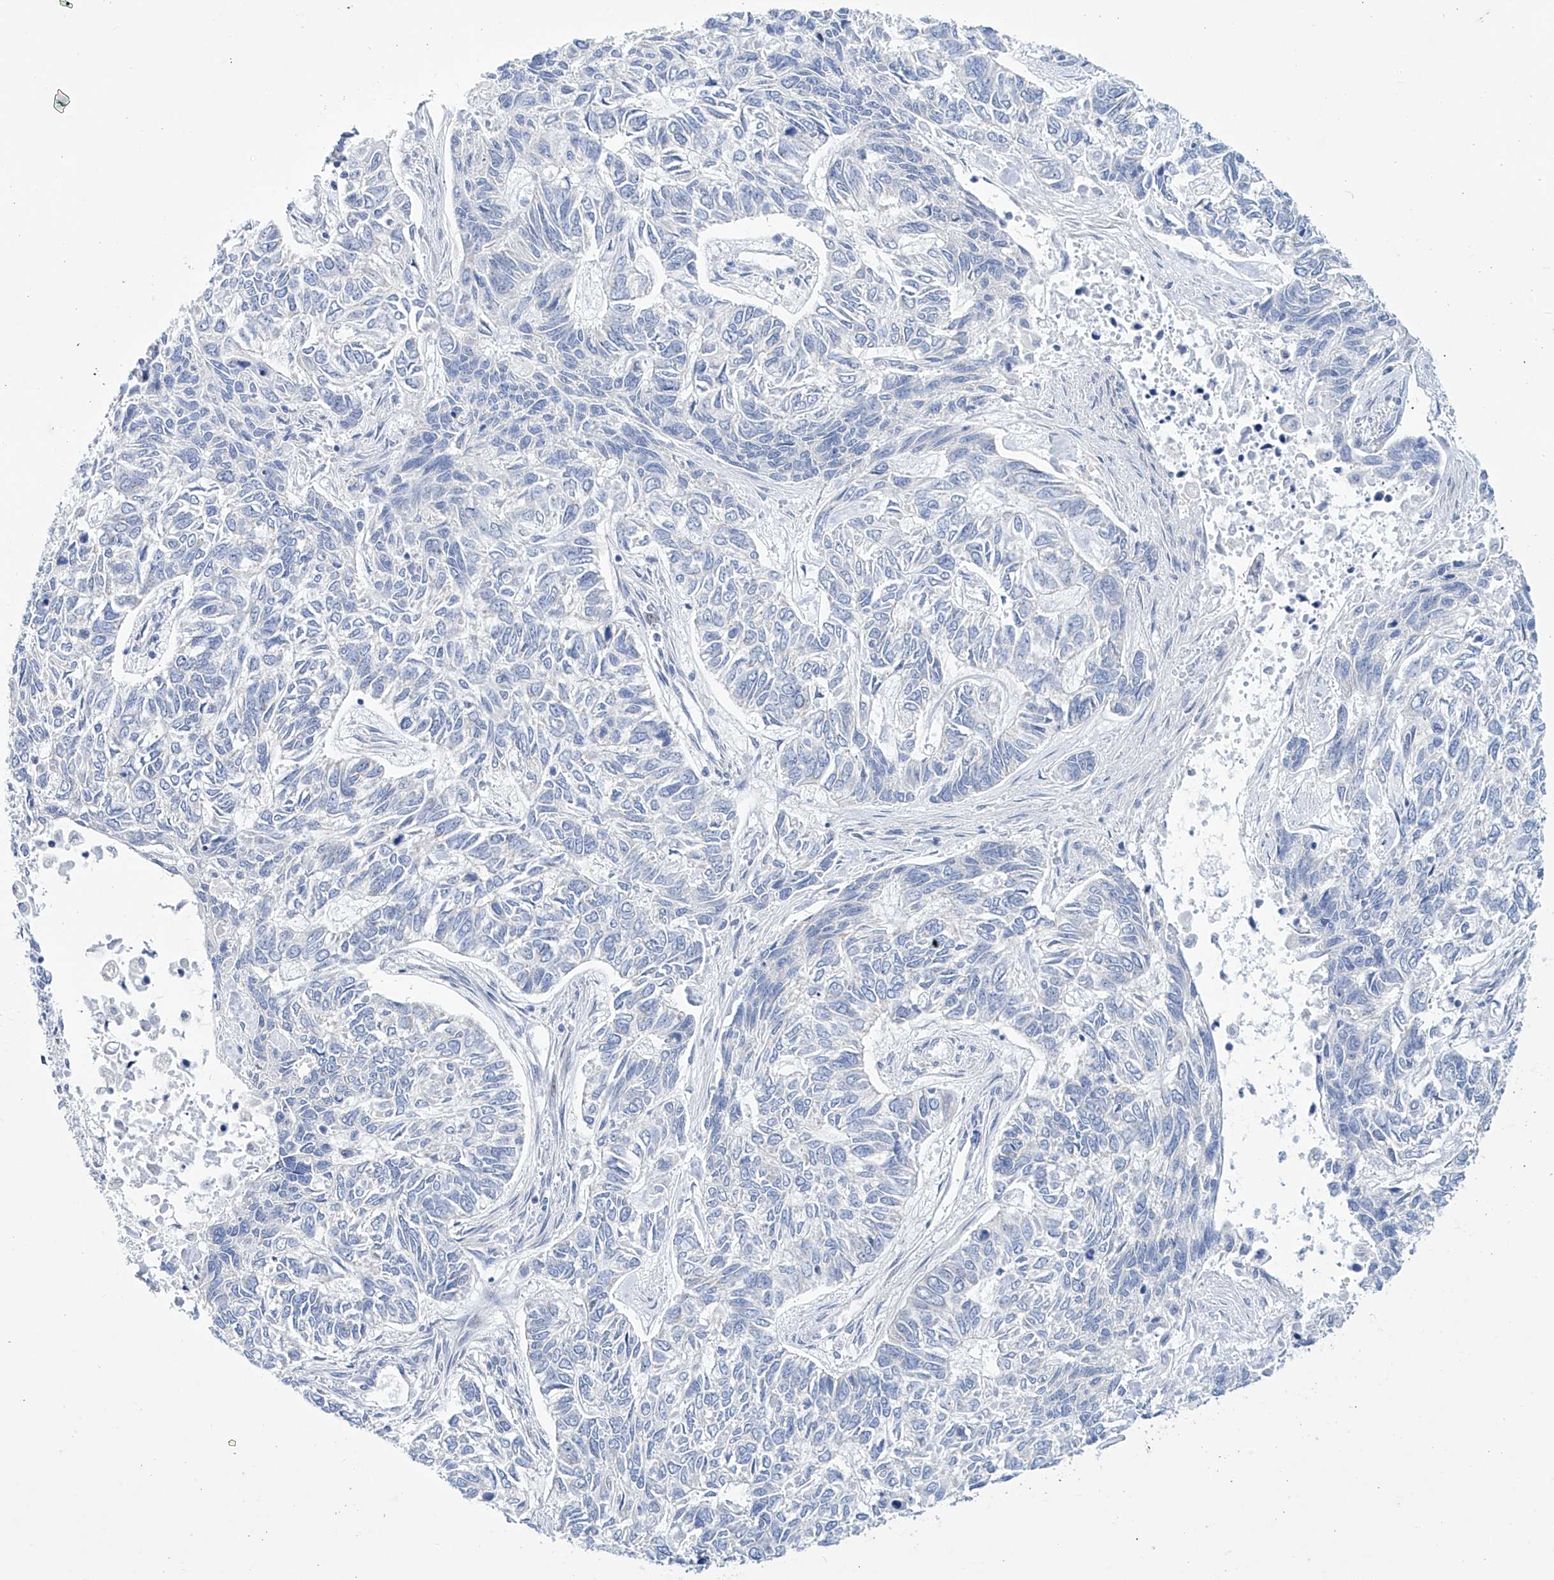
{"staining": {"intensity": "negative", "quantity": "none", "location": "none"}, "tissue": "skin cancer", "cell_type": "Tumor cells", "image_type": "cancer", "snomed": [{"axis": "morphology", "description": "Basal cell carcinoma"}, {"axis": "topography", "description": "Skin"}], "caption": "The histopathology image reveals no staining of tumor cells in skin cancer (basal cell carcinoma).", "gene": "TRIM60", "patient": {"sex": "female", "age": 65}}